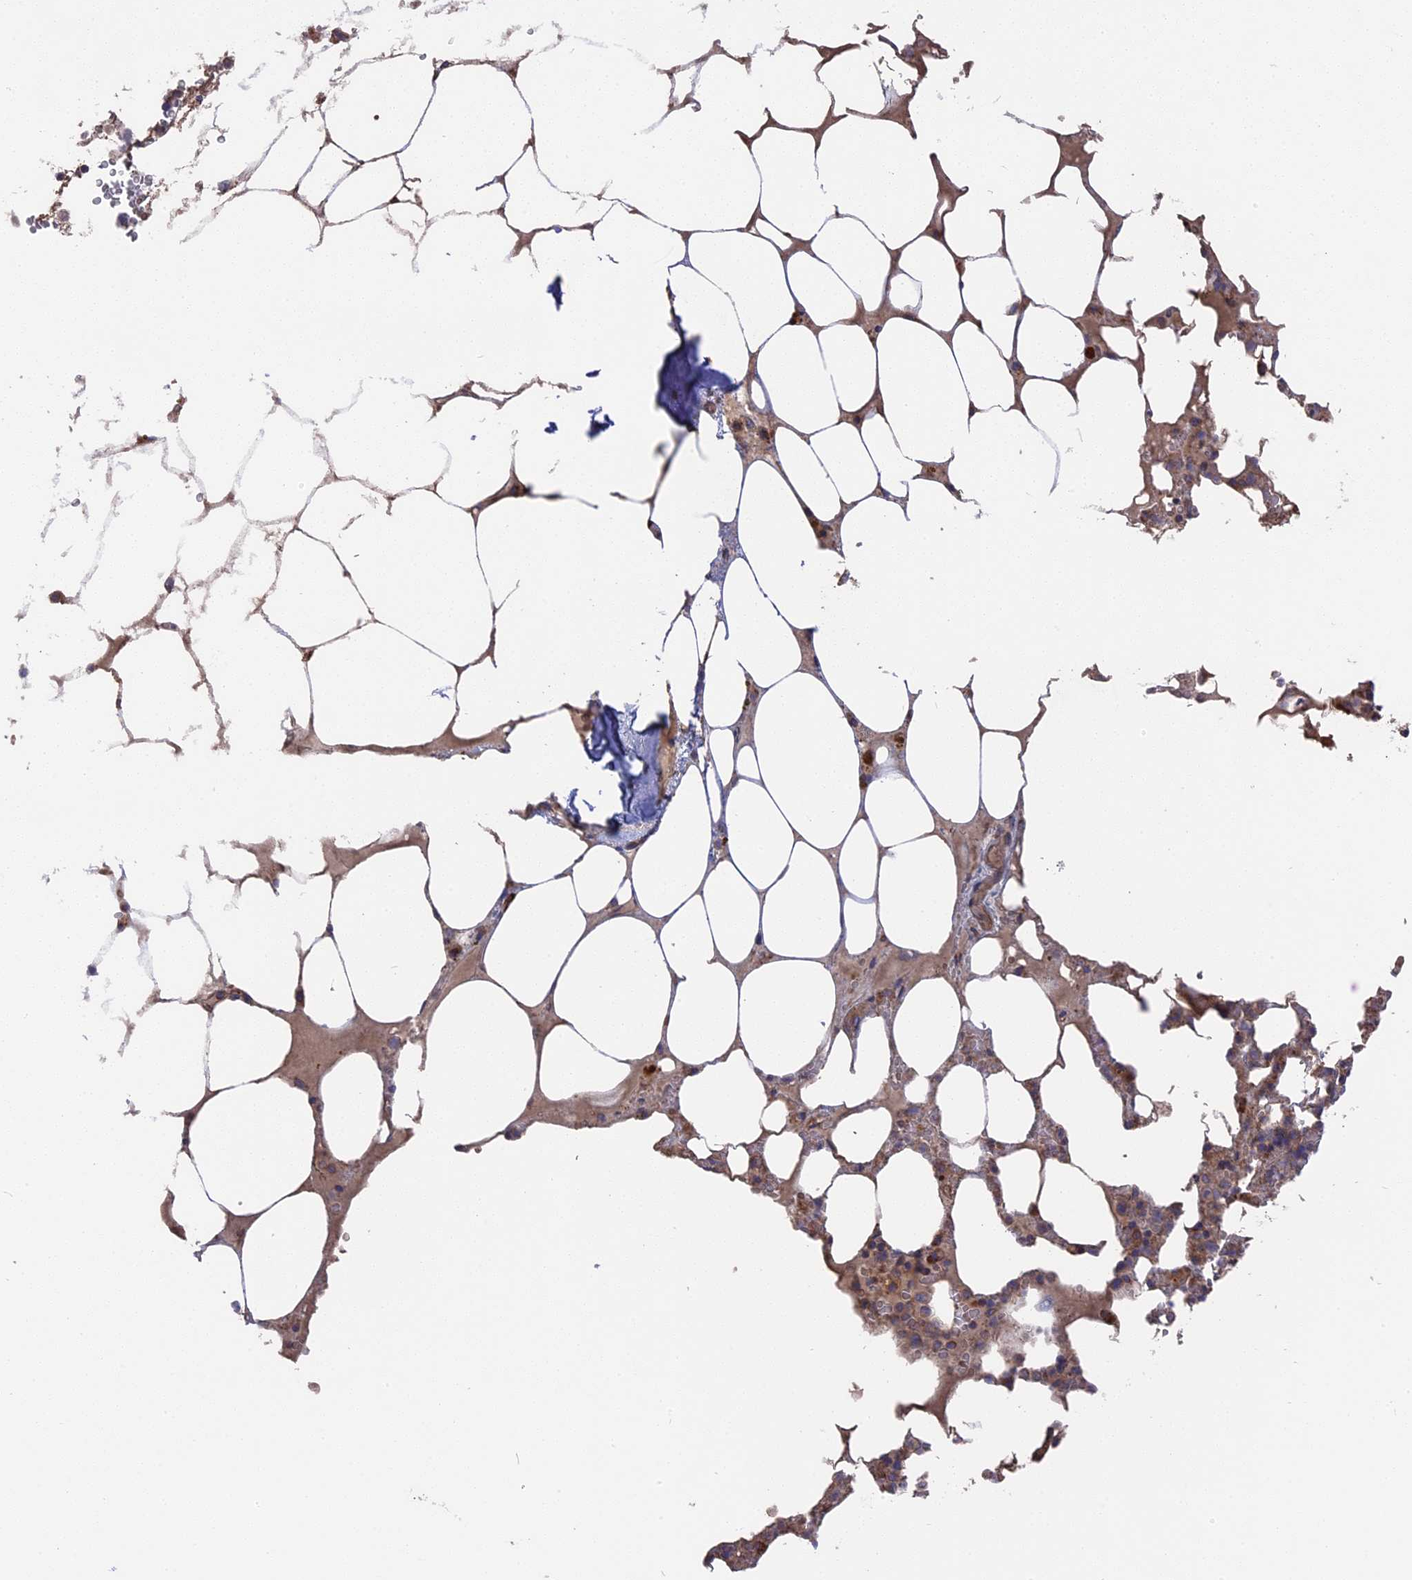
{"staining": {"intensity": "moderate", "quantity": "<25%", "location": "cytoplasmic/membranous"}, "tissue": "bone marrow", "cell_type": "Hematopoietic cells", "image_type": "normal", "snomed": [{"axis": "morphology", "description": "Normal tissue, NOS"}, {"axis": "topography", "description": "Bone marrow"}], "caption": "Immunohistochemical staining of unremarkable bone marrow reveals low levels of moderate cytoplasmic/membranous expression in about <25% of hematopoietic cells.", "gene": "TELO2", "patient": {"sex": "male", "age": 64}}